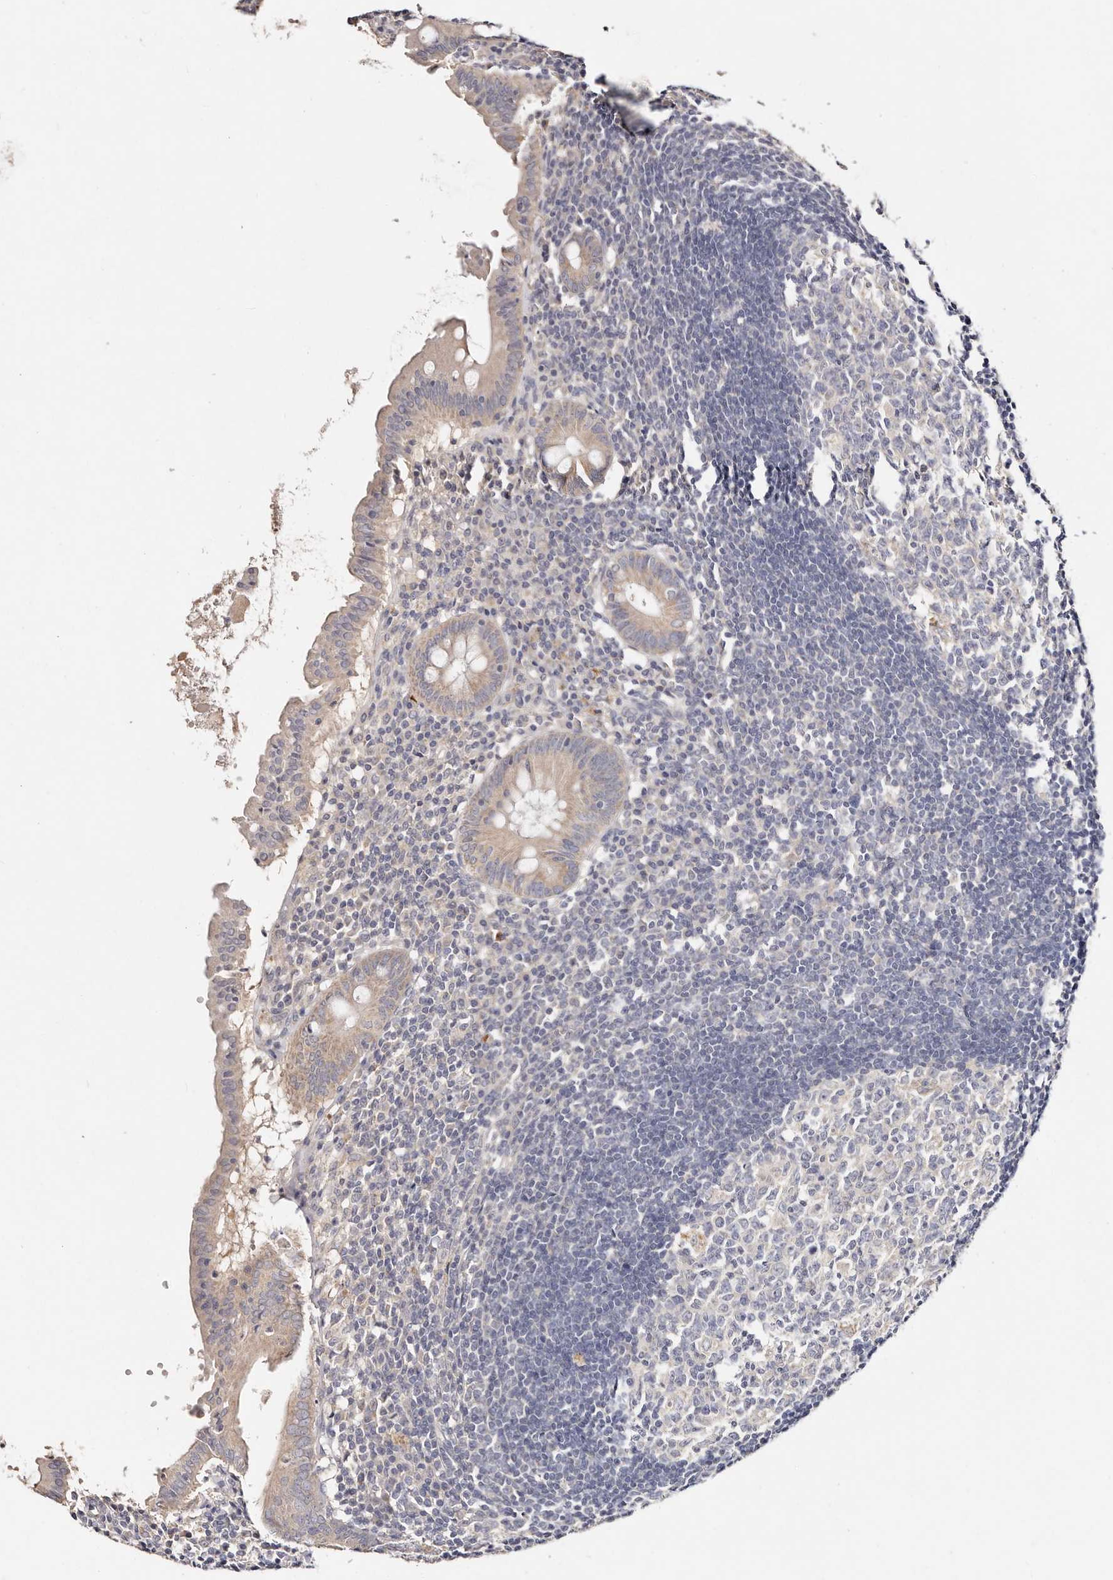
{"staining": {"intensity": "weak", "quantity": ">75%", "location": "cytoplasmic/membranous"}, "tissue": "appendix", "cell_type": "Glandular cells", "image_type": "normal", "snomed": [{"axis": "morphology", "description": "Normal tissue, NOS"}, {"axis": "topography", "description": "Appendix"}], "caption": "Appendix was stained to show a protein in brown. There is low levels of weak cytoplasmic/membranous positivity in approximately >75% of glandular cells.", "gene": "VIPAS39", "patient": {"sex": "female", "age": 54}}